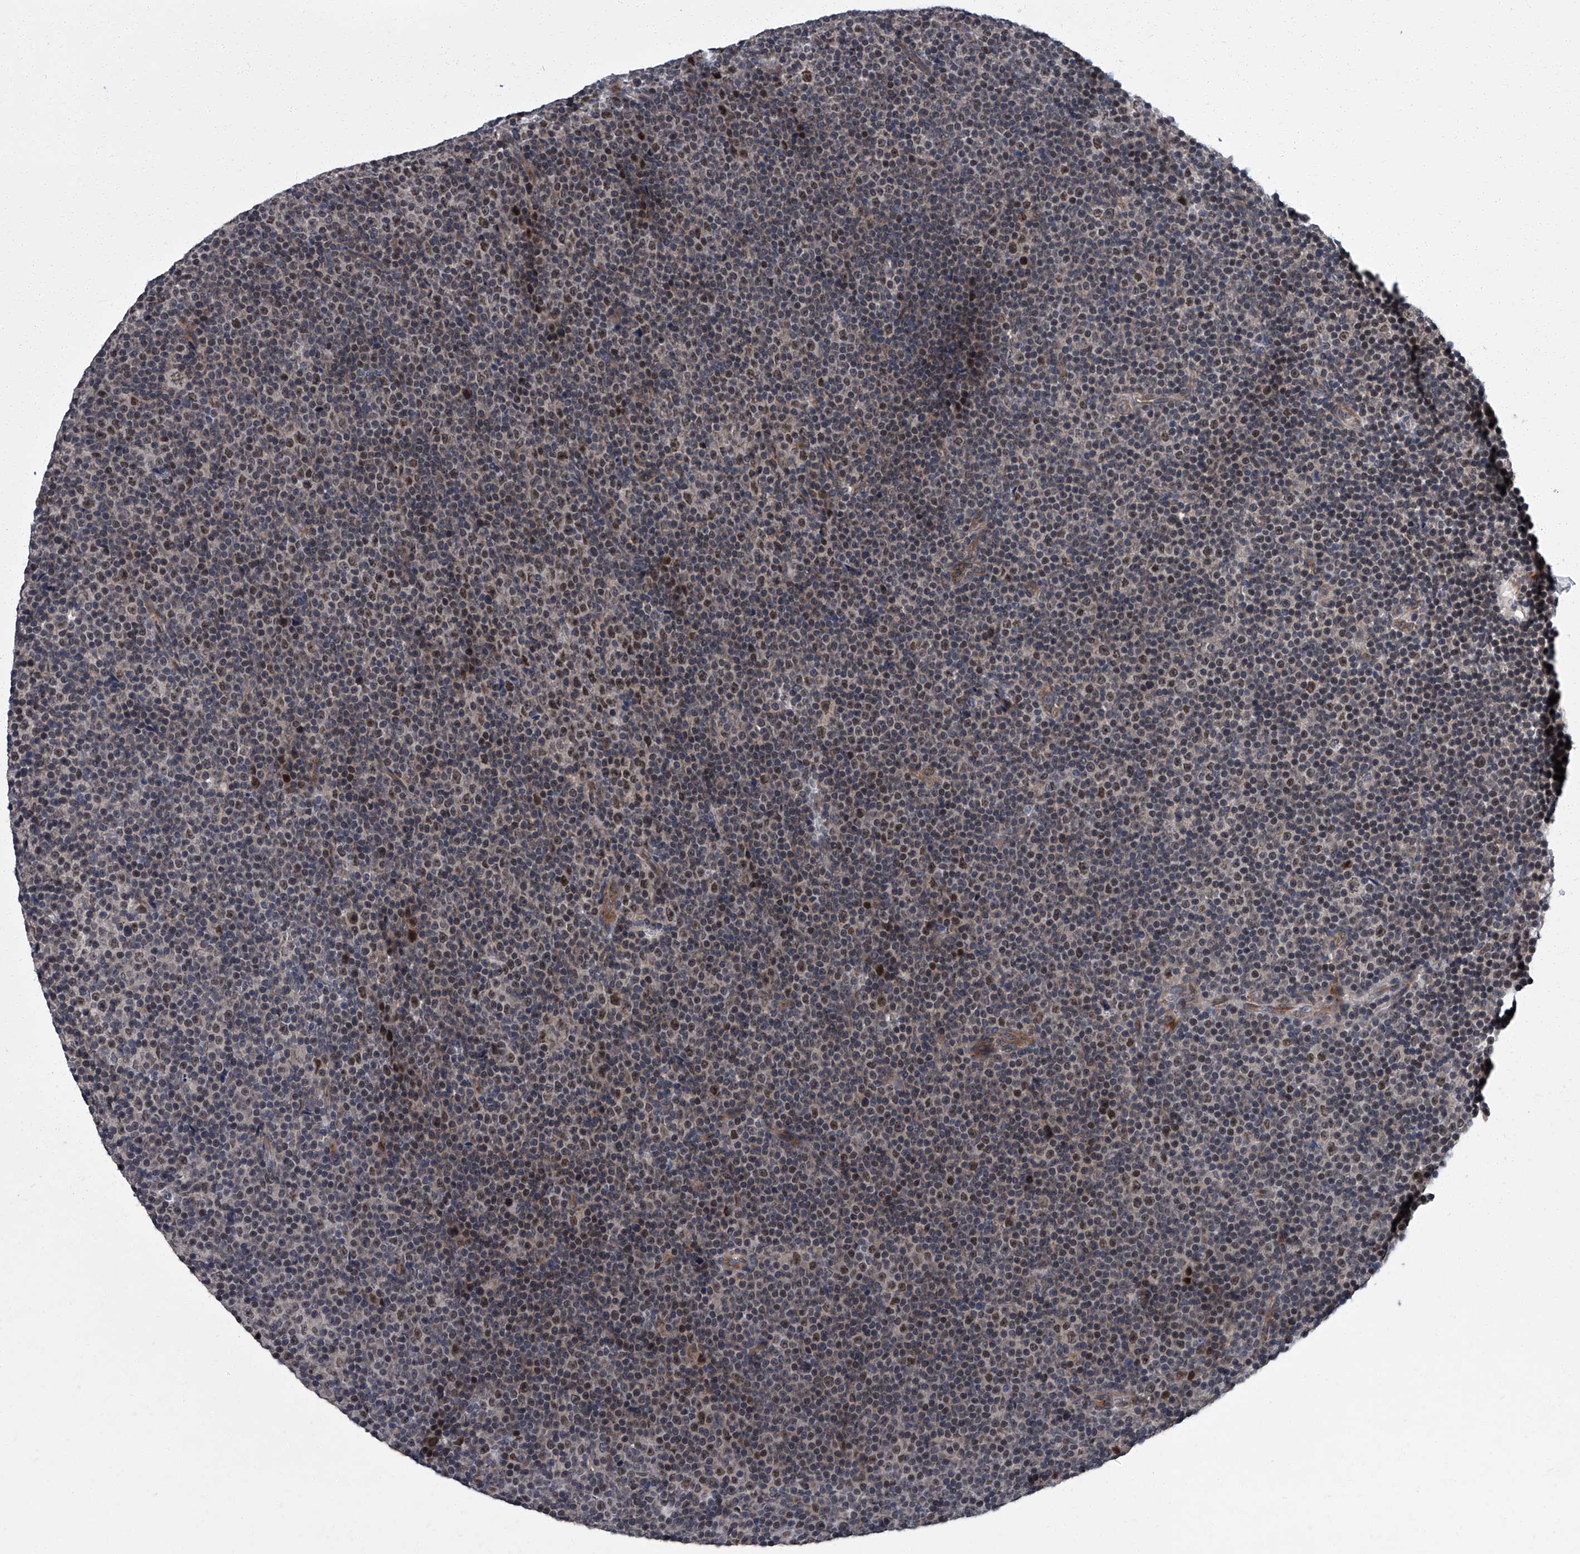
{"staining": {"intensity": "moderate", "quantity": "25%-75%", "location": "nuclear"}, "tissue": "lymphoma", "cell_type": "Tumor cells", "image_type": "cancer", "snomed": [{"axis": "morphology", "description": "Malignant lymphoma, non-Hodgkin's type, Low grade"}, {"axis": "topography", "description": "Lymph node"}], "caption": "This histopathology image demonstrates IHC staining of human lymphoma, with medium moderate nuclear expression in approximately 25%-75% of tumor cells.", "gene": "ZNF274", "patient": {"sex": "female", "age": 67}}